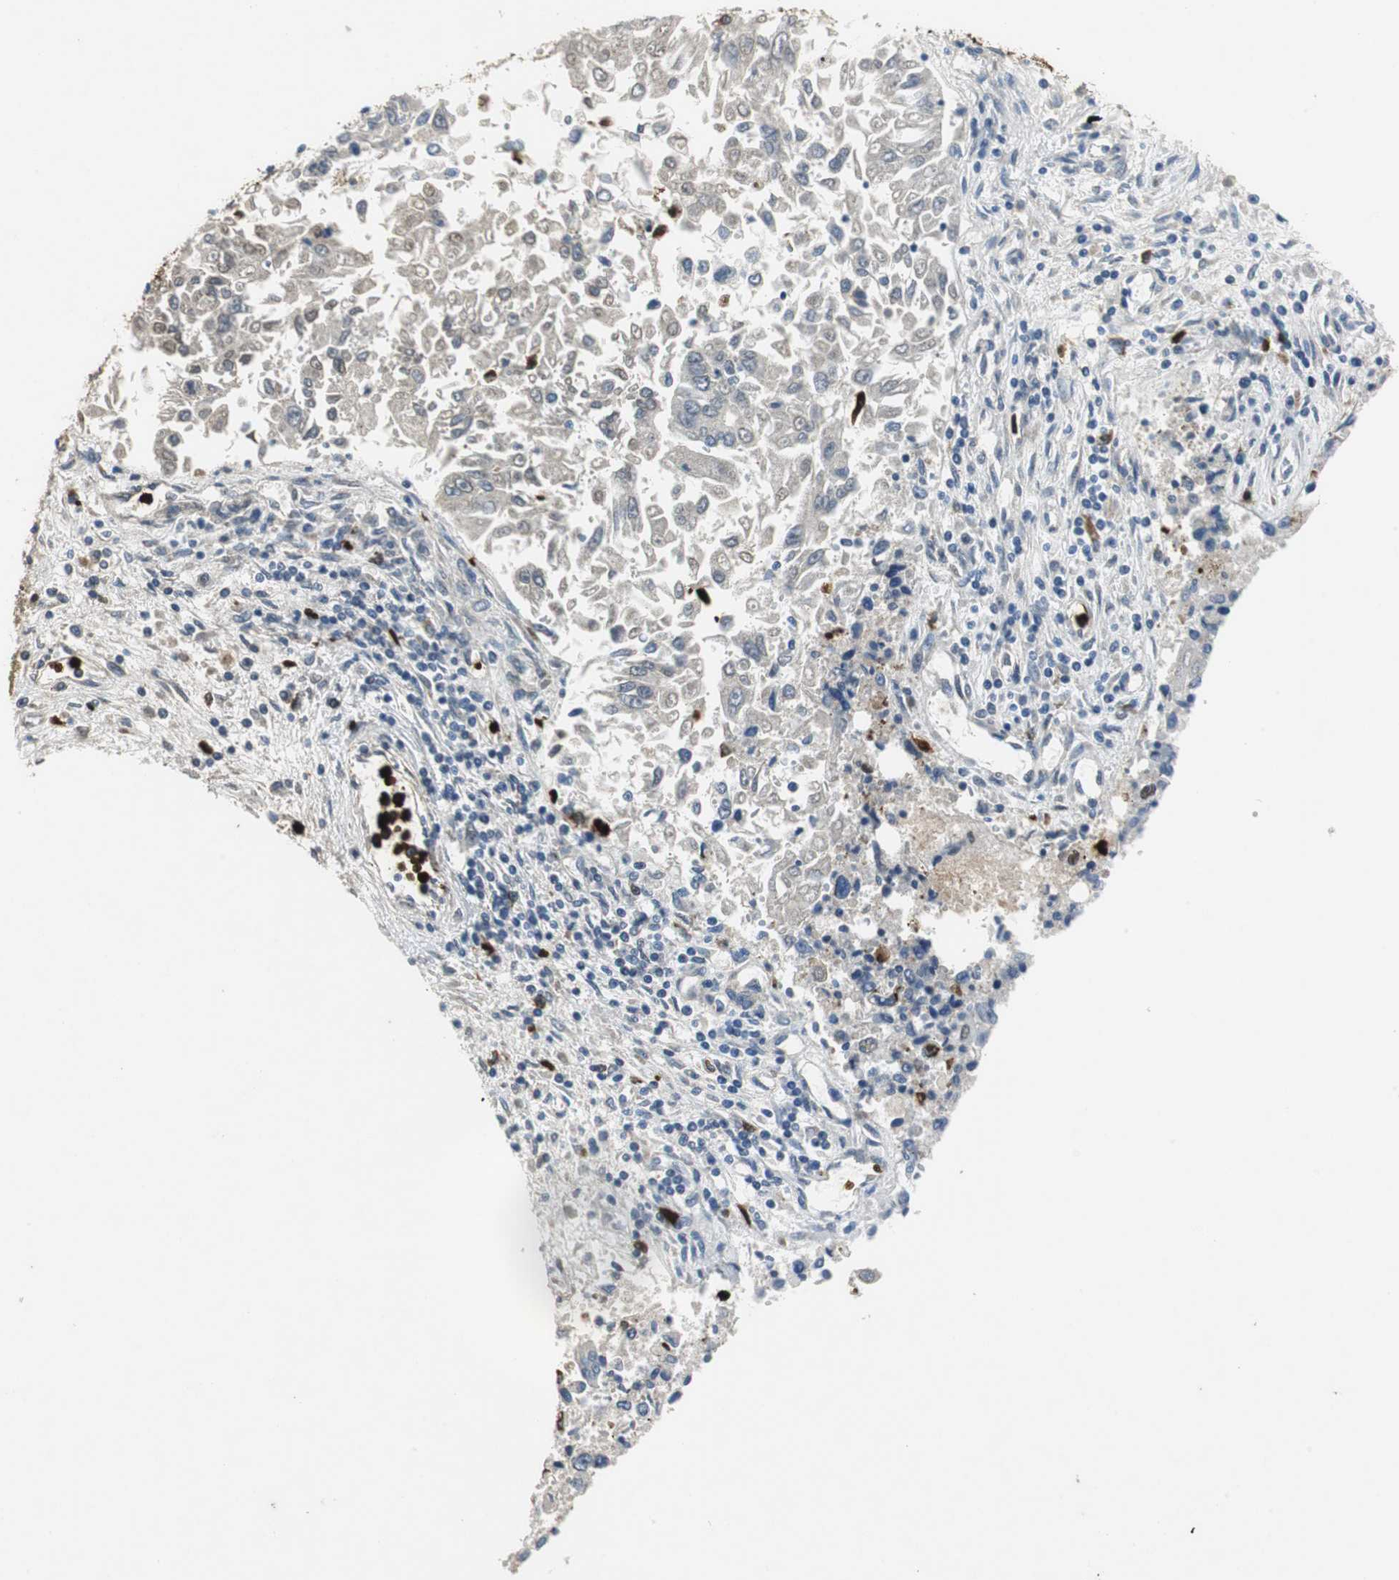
{"staining": {"intensity": "weak", "quantity": "25%-75%", "location": "nuclear"}, "tissue": "lung cancer", "cell_type": "Tumor cells", "image_type": "cancer", "snomed": [{"axis": "morphology", "description": "Adenocarcinoma, NOS"}, {"axis": "topography", "description": "Lung"}], "caption": "Weak nuclear protein positivity is present in approximately 25%-75% of tumor cells in lung adenocarcinoma.", "gene": "ORM1", "patient": {"sex": "male", "age": 84}}